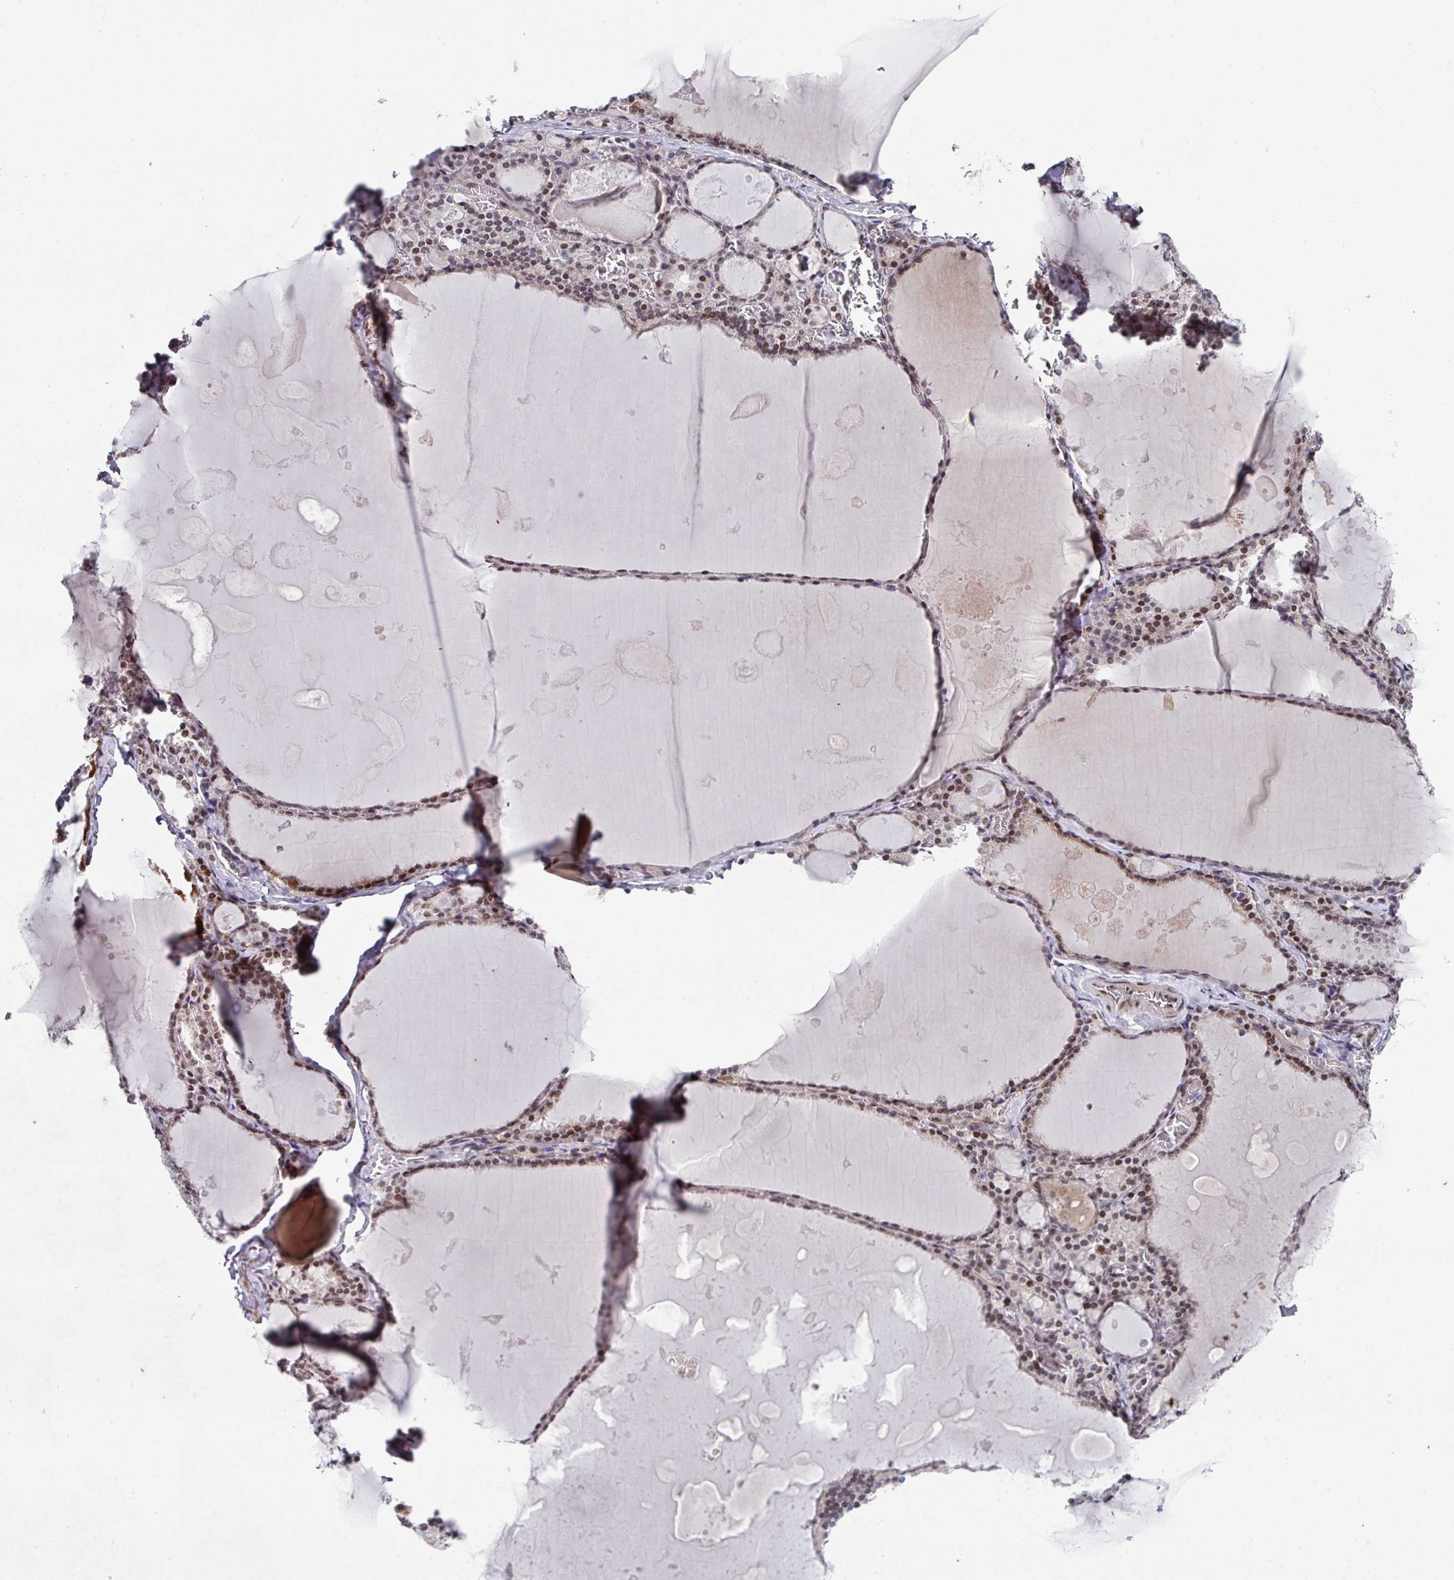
{"staining": {"intensity": "moderate", "quantity": ">75%", "location": "nuclear"}, "tissue": "thyroid gland", "cell_type": "Glandular cells", "image_type": "normal", "snomed": [{"axis": "morphology", "description": "Normal tissue, NOS"}, {"axis": "topography", "description": "Thyroid gland"}], "caption": "Thyroid gland stained with DAB IHC exhibits medium levels of moderate nuclear positivity in approximately >75% of glandular cells.", "gene": "CBX7", "patient": {"sex": "male", "age": 56}}